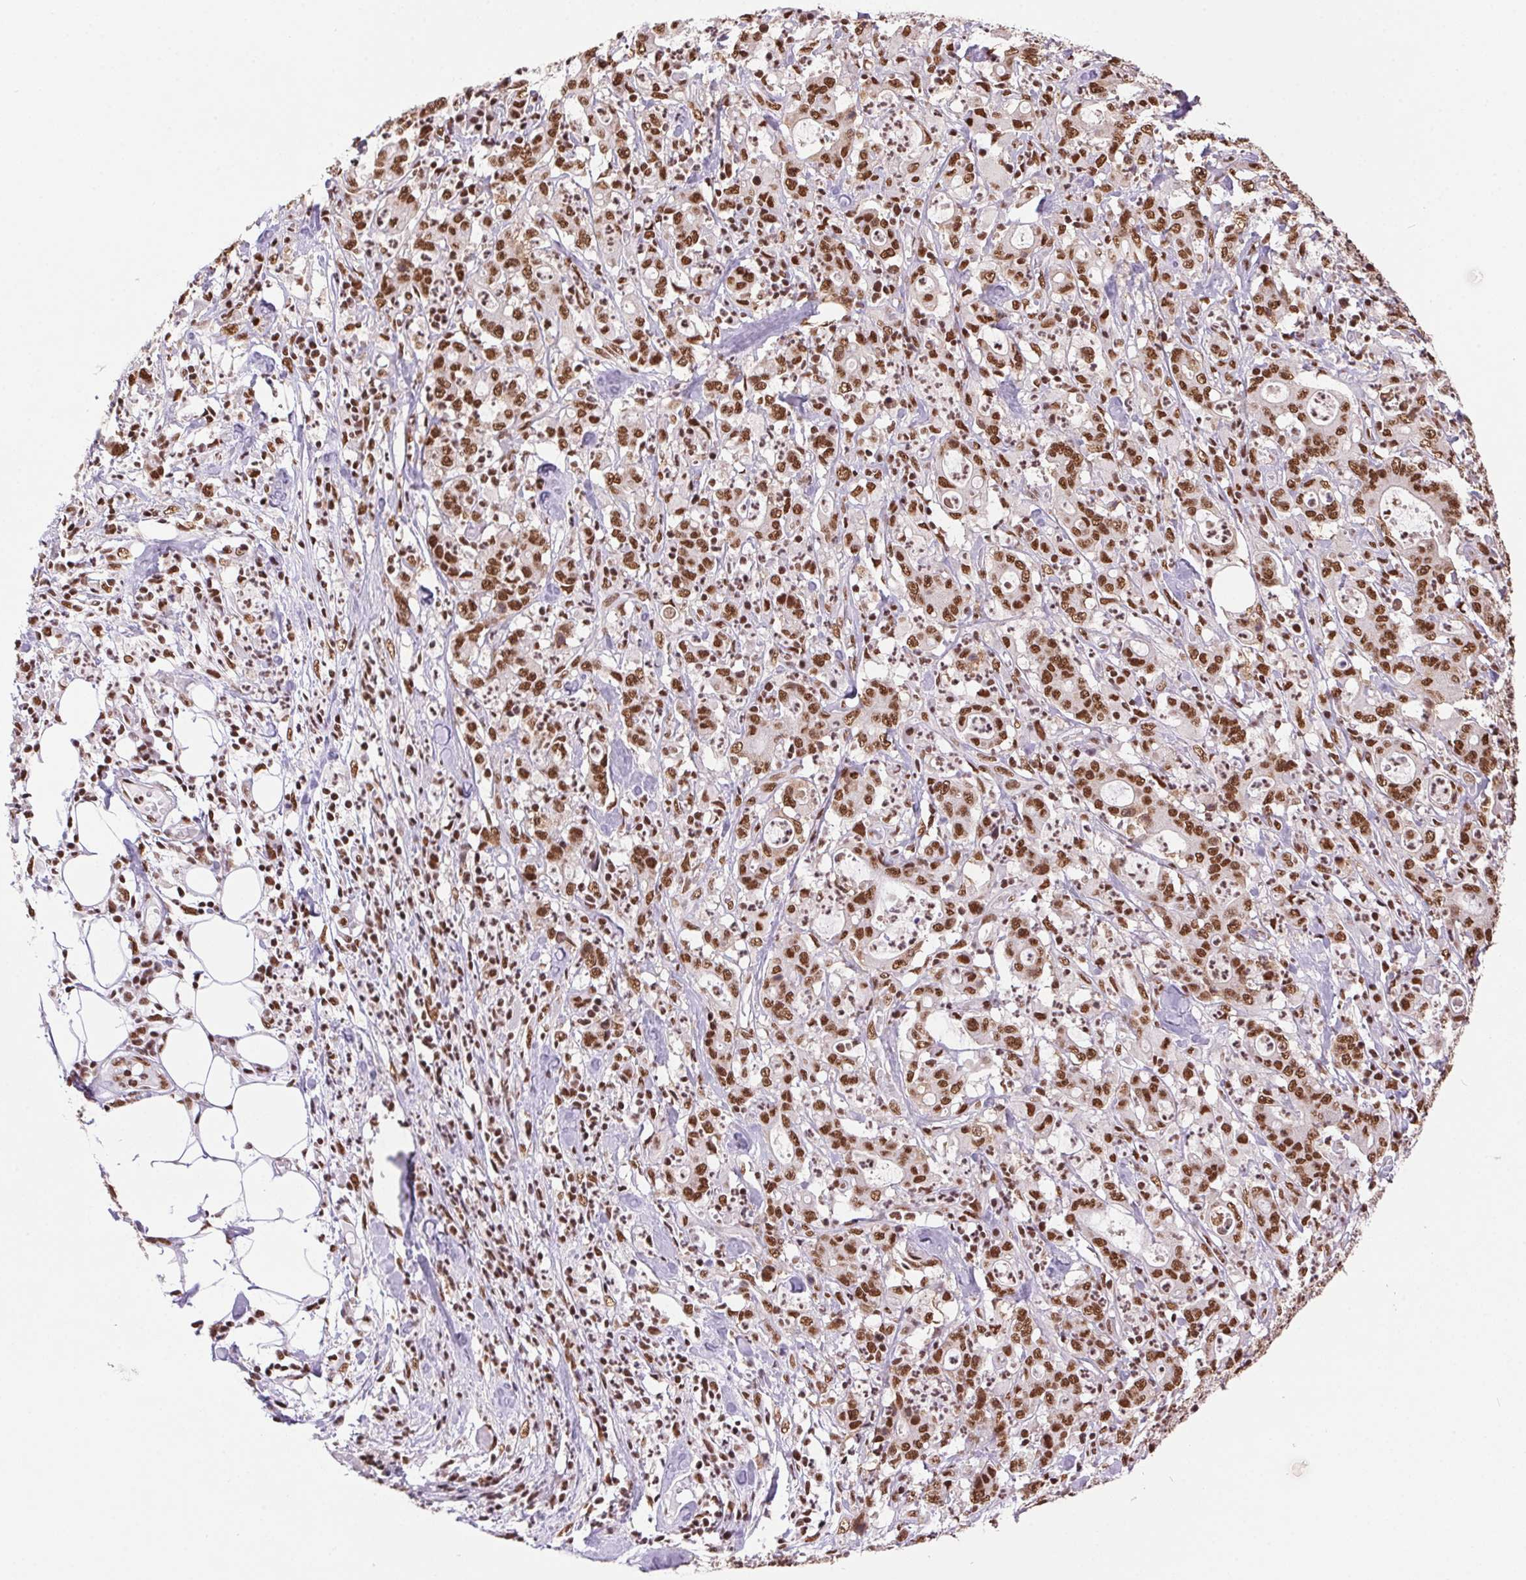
{"staining": {"intensity": "moderate", "quantity": ">75%", "location": "nuclear"}, "tissue": "stomach cancer", "cell_type": "Tumor cells", "image_type": "cancer", "snomed": [{"axis": "morphology", "description": "Adenocarcinoma, NOS"}, {"axis": "topography", "description": "Stomach, upper"}], "caption": "Immunohistochemistry photomicrograph of neoplastic tissue: stomach adenocarcinoma stained using IHC demonstrates medium levels of moderate protein expression localized specifically in the nuclear of tumor cells, appearing as a nuclear brown color.", "gene": "ZNF207", "patient": {"sex": "male", "age": 68}}